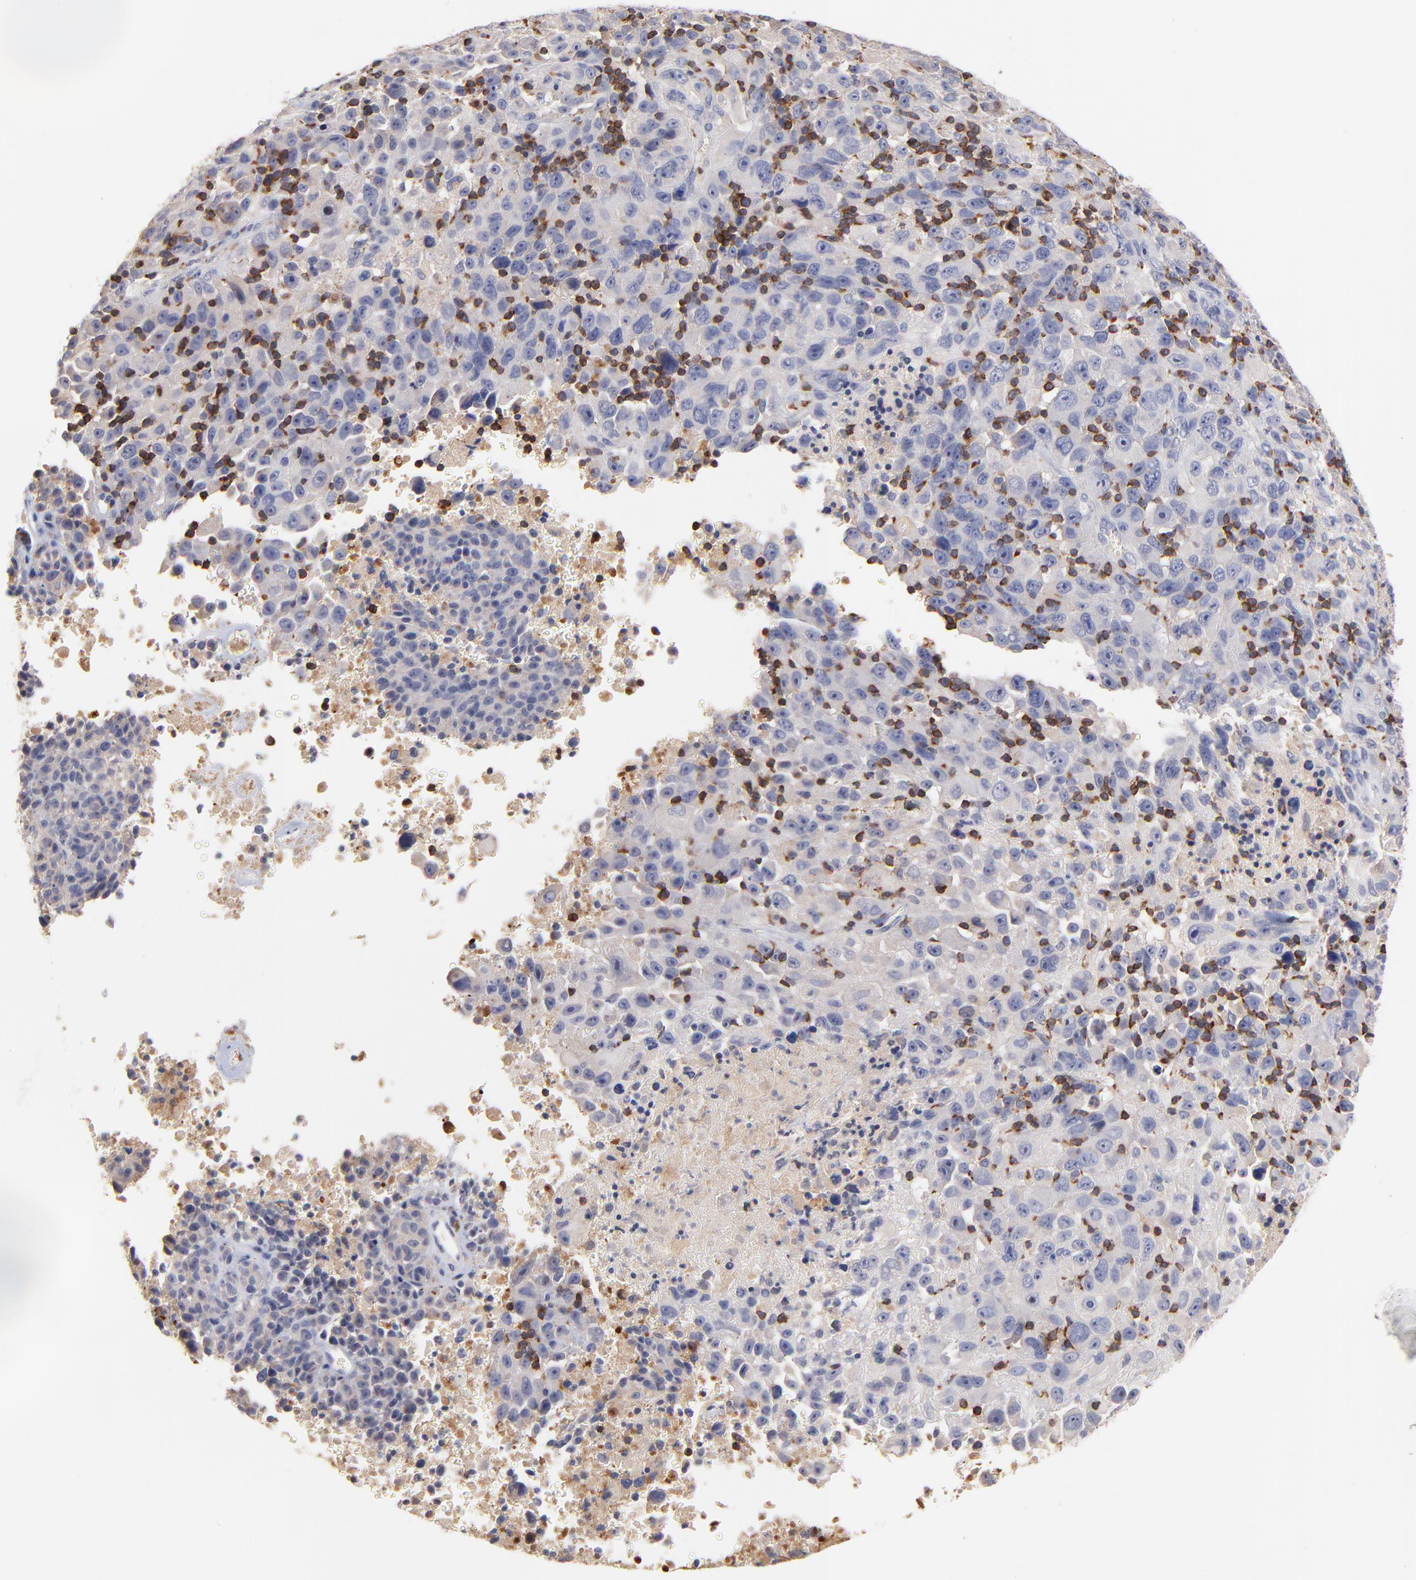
{"staining": {"intensity": "weak", "quantity": "25%-75%", "location": "cytoplasmic/membranous"}, "tissue": "melanoma", "cell_type": "Tumor cells", "image_type": "cancer", "snomed": [{"axis": "morphology", "description": "Malignant melanoma, Metastatic site"}, {"axis": "topography", "description": "Cerebral cortex"}], "caption": "A micrograph of human malignant melanoma (metastatic site) stained for a protein reveals weak cytoplasmic/membranous brown staining in tumor cells.", "gene": "KREMEN2", "patient": {"sex": "female", "age": 52}}